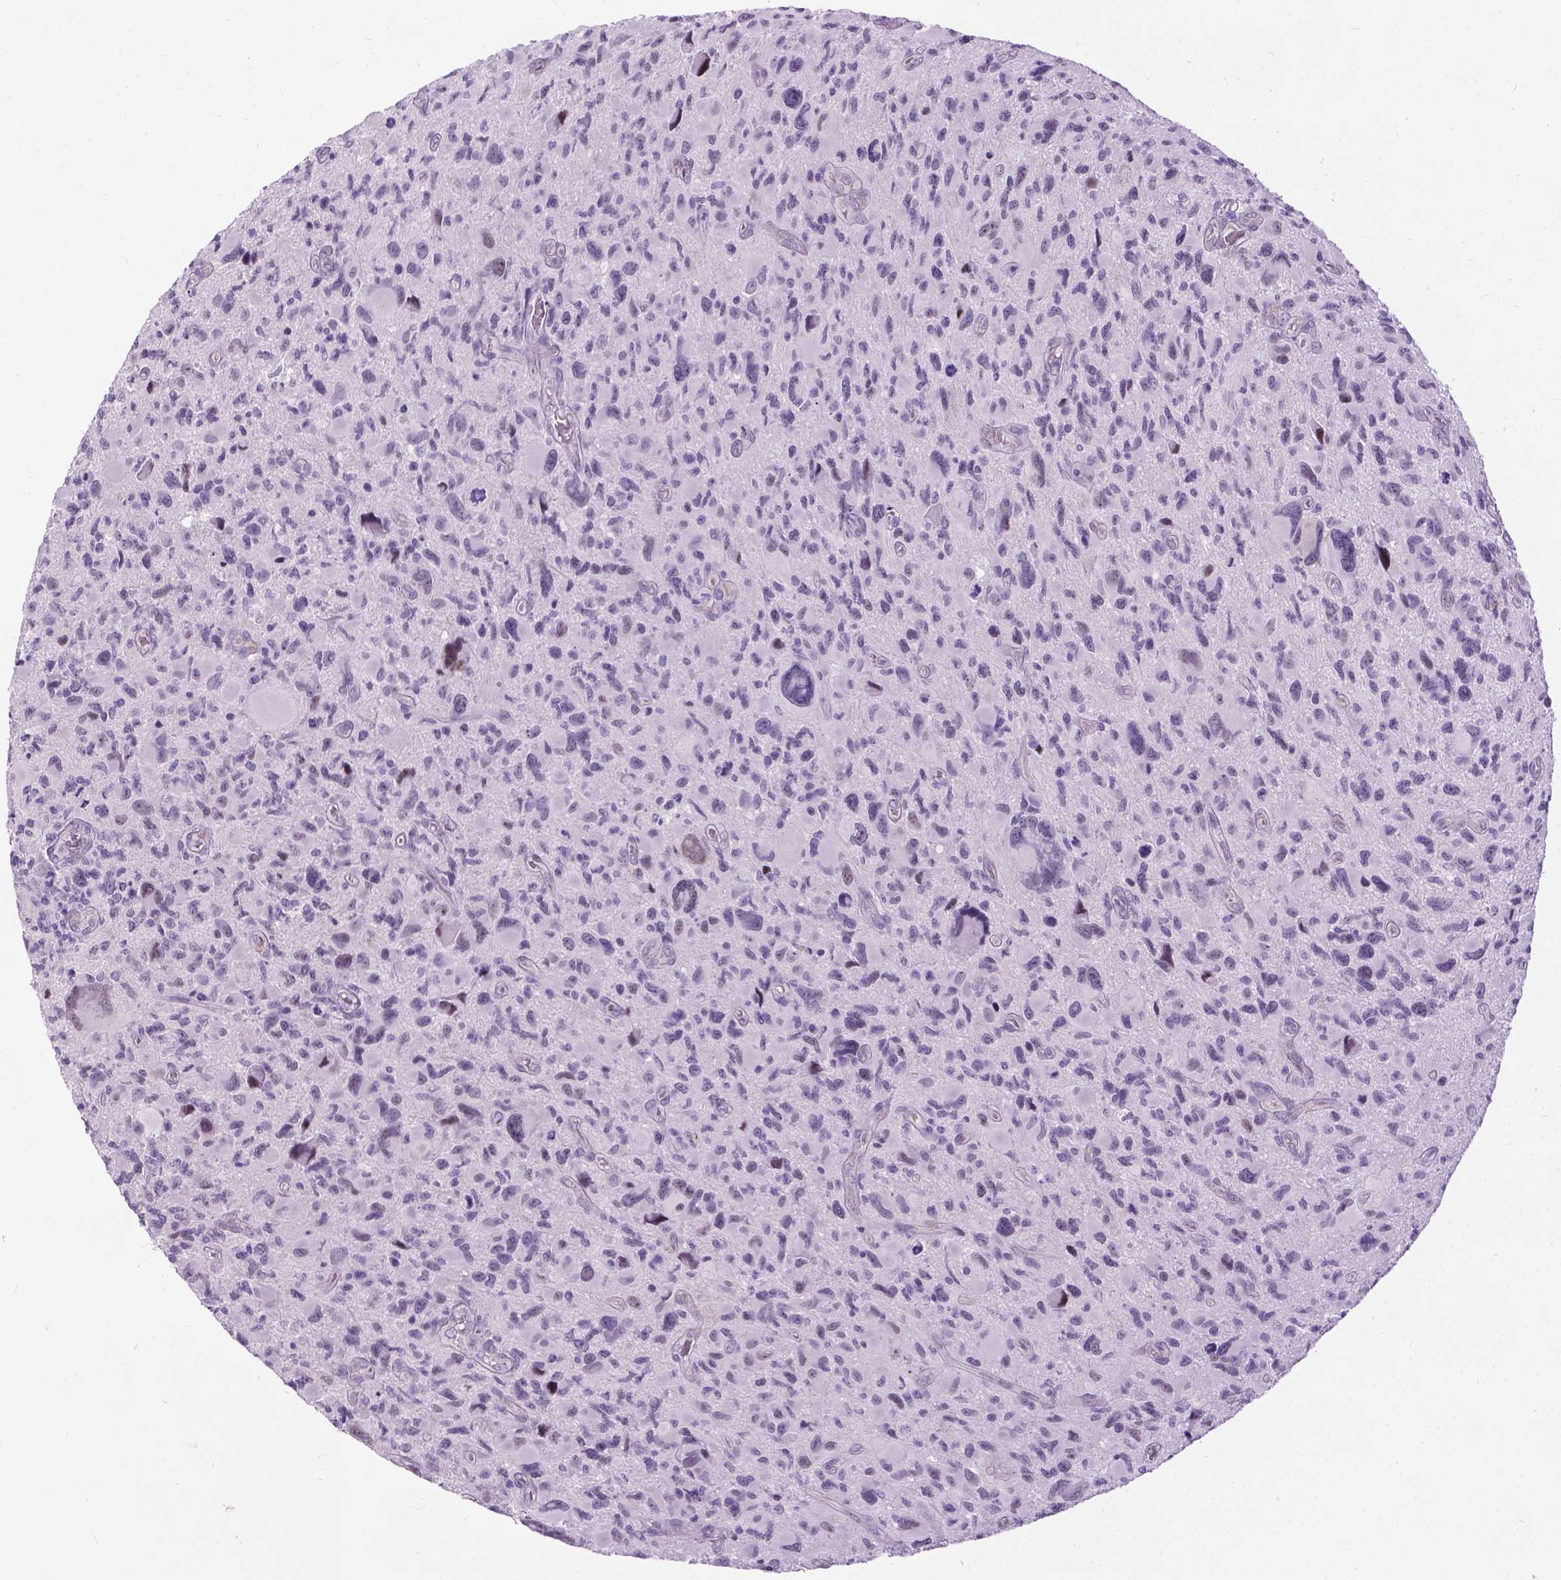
{"staining": {"intensity": "weak", "quantity": "<25%", "location": "nuclear"}, "tissue": "glioma", "cell_type": "Tumor cells", "image_type": "cancer", "snomed": [{"axis": "morphology", "description": "Glioma, malignant, NOS"}, {"axis": "morphology", "description": "Glioma, malignant, High grade"}, {"axis": "topography", "description": "Brain"}], "caption": "Image shows no protein staining in tumor cells of glioma tissue.", "gene": "PROB1", "patient": {"sex": "female", "age": 71}}